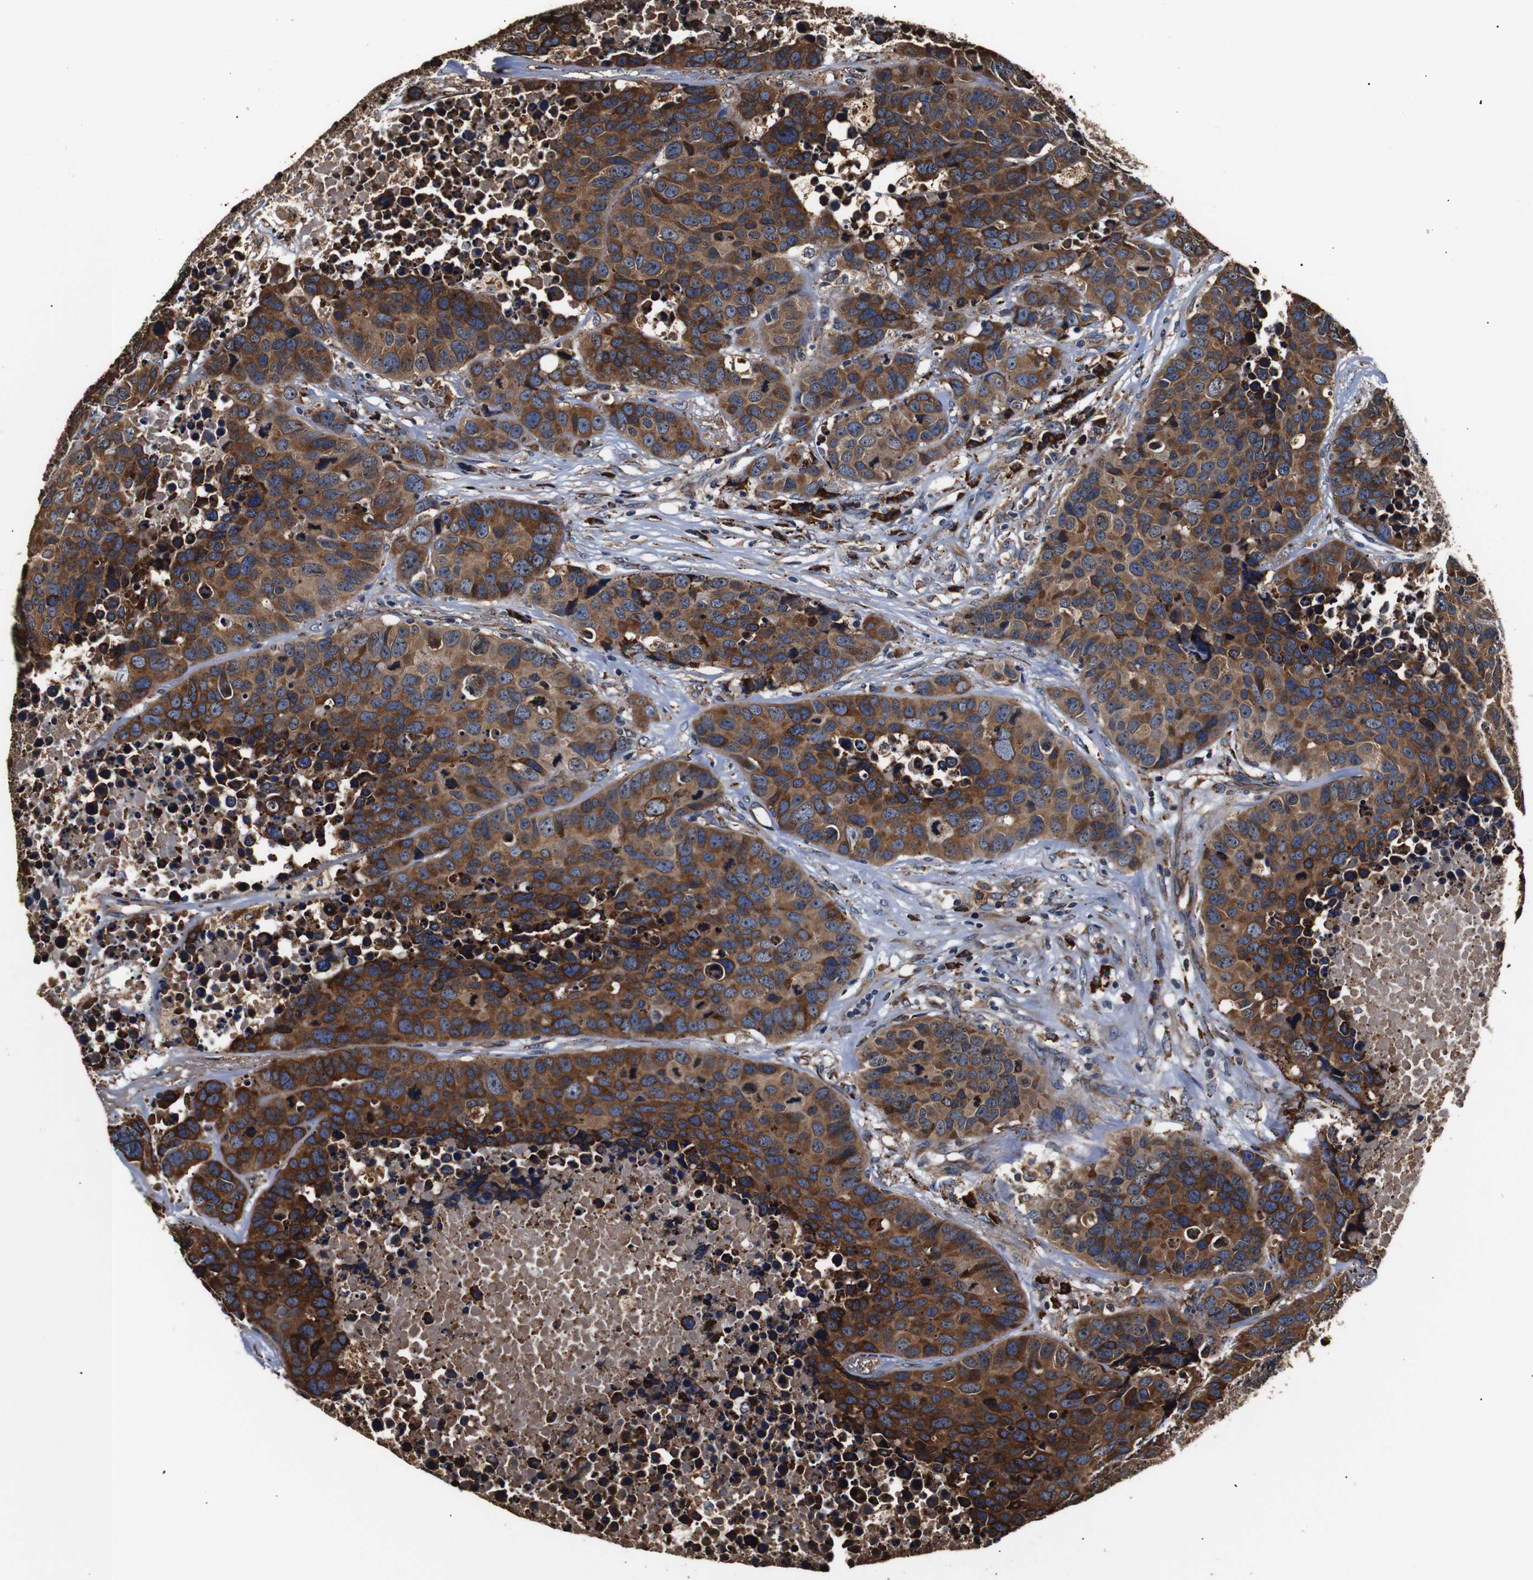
{"staining": {"intensity": "moderate", "quantity": ">75%", "location": "cytoplasmic/membranous"}, "tissue": "carcinoid", "cell_type": "Tumor cells", "image_type": "cancer", "snomed": [{"axis": "morphology", "description": "Carcinoid, malignant, NOS"}, {"axis": "topography", "description": "Lung"}], "caption": "Carcinoid was stained to show a protein in brown. There is medium levels of moderate cytoplasmic/membranous positivity in about >75% of tumor cells.", "gene": "HHIP", "patient": {"sex": "male", "age": 60}}